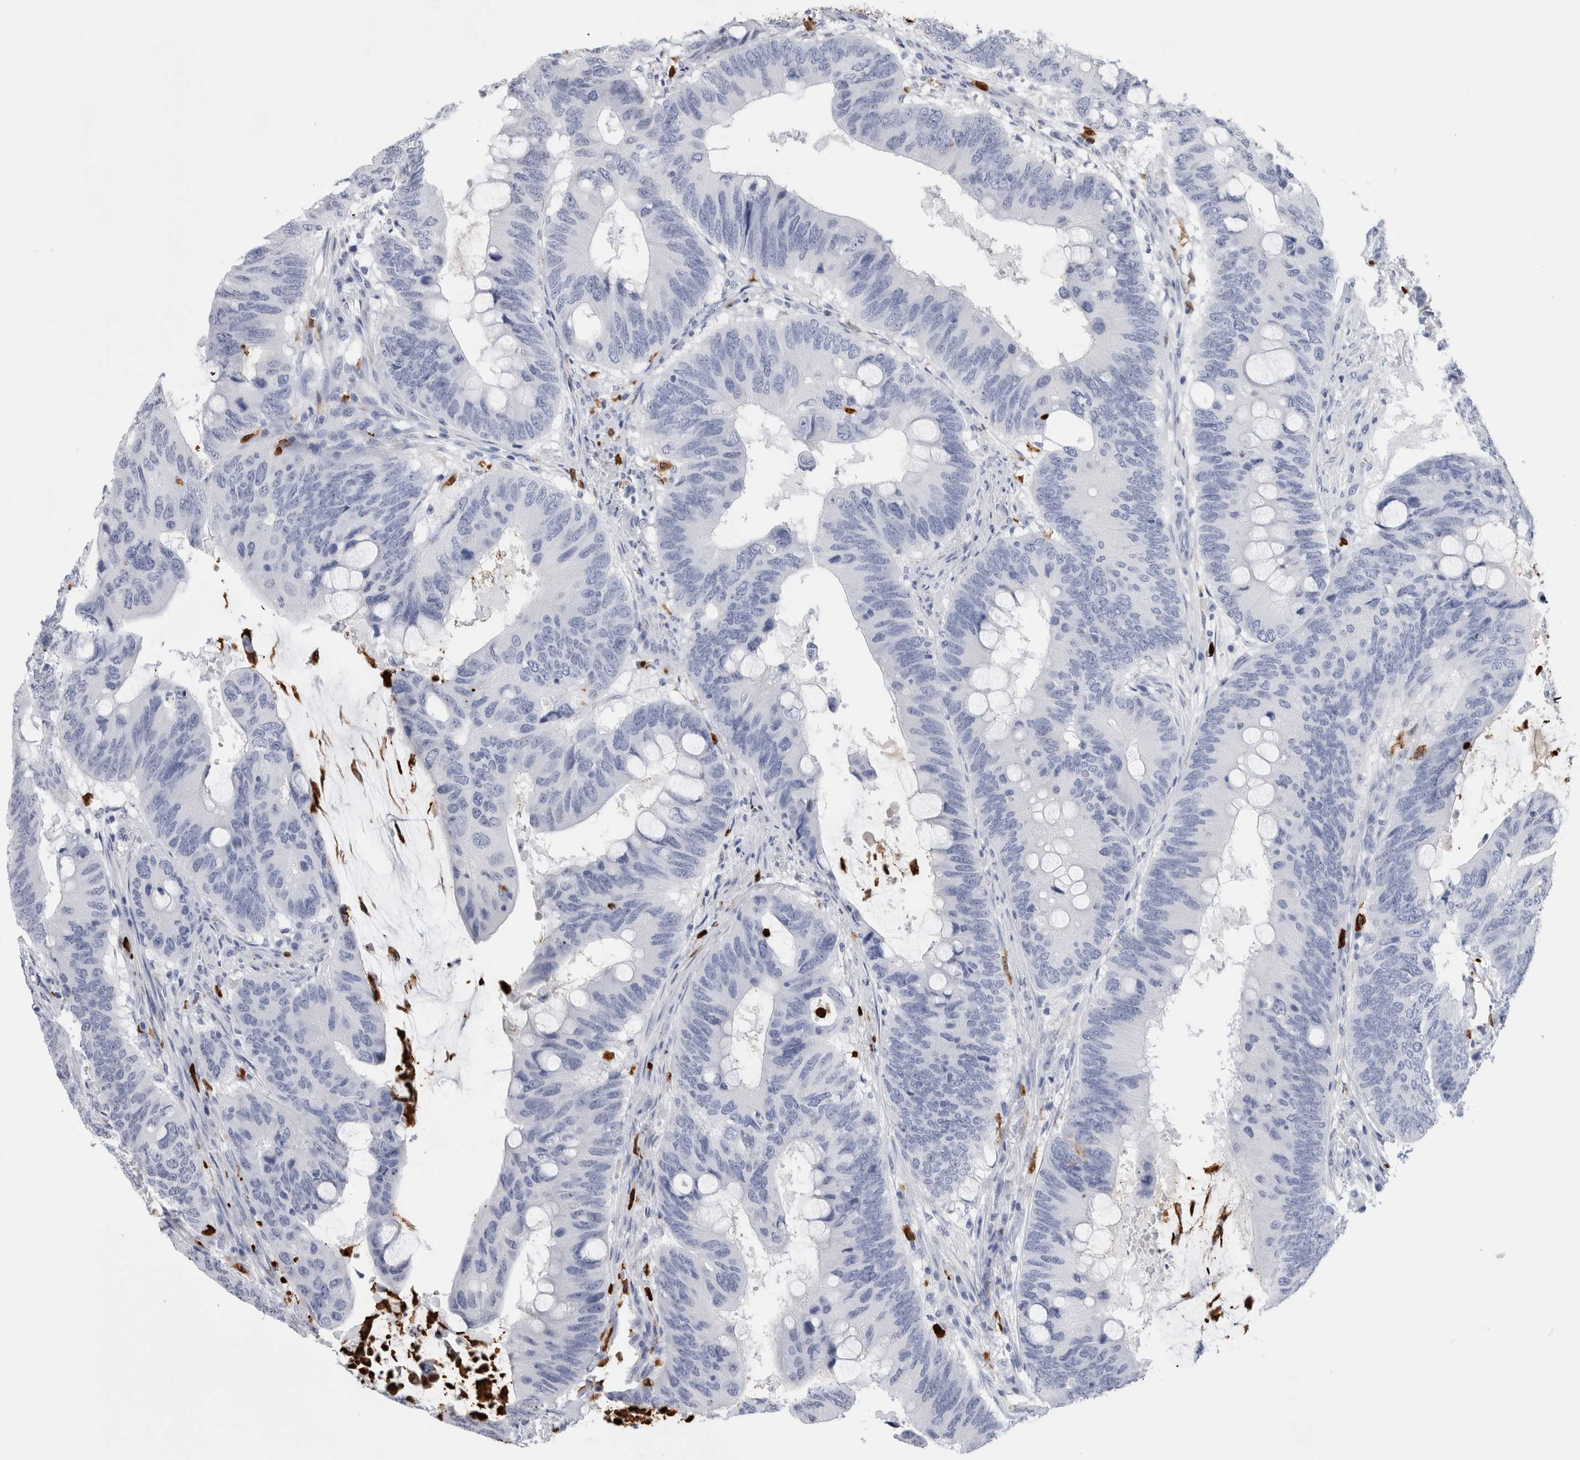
{"staining": {"intensity": "negative", "quantity": "none", "location": "none"}, "tissue": "colorectal cancer", "cell_type": "Tumor cells", "image_type": "cancer", "snomed": [{"axis": "morphology", "description": "Adenocarcinoma, NOS"}, {"axis": "topography", "description": "Colon"}], "caption": "This is an immunohistochemistry (IHC) photomicrograph of human colorectal cancer. There is no staining in tumor cells.", "gene": "S100A8", "patient": {"sex": "male", "age": 71}}